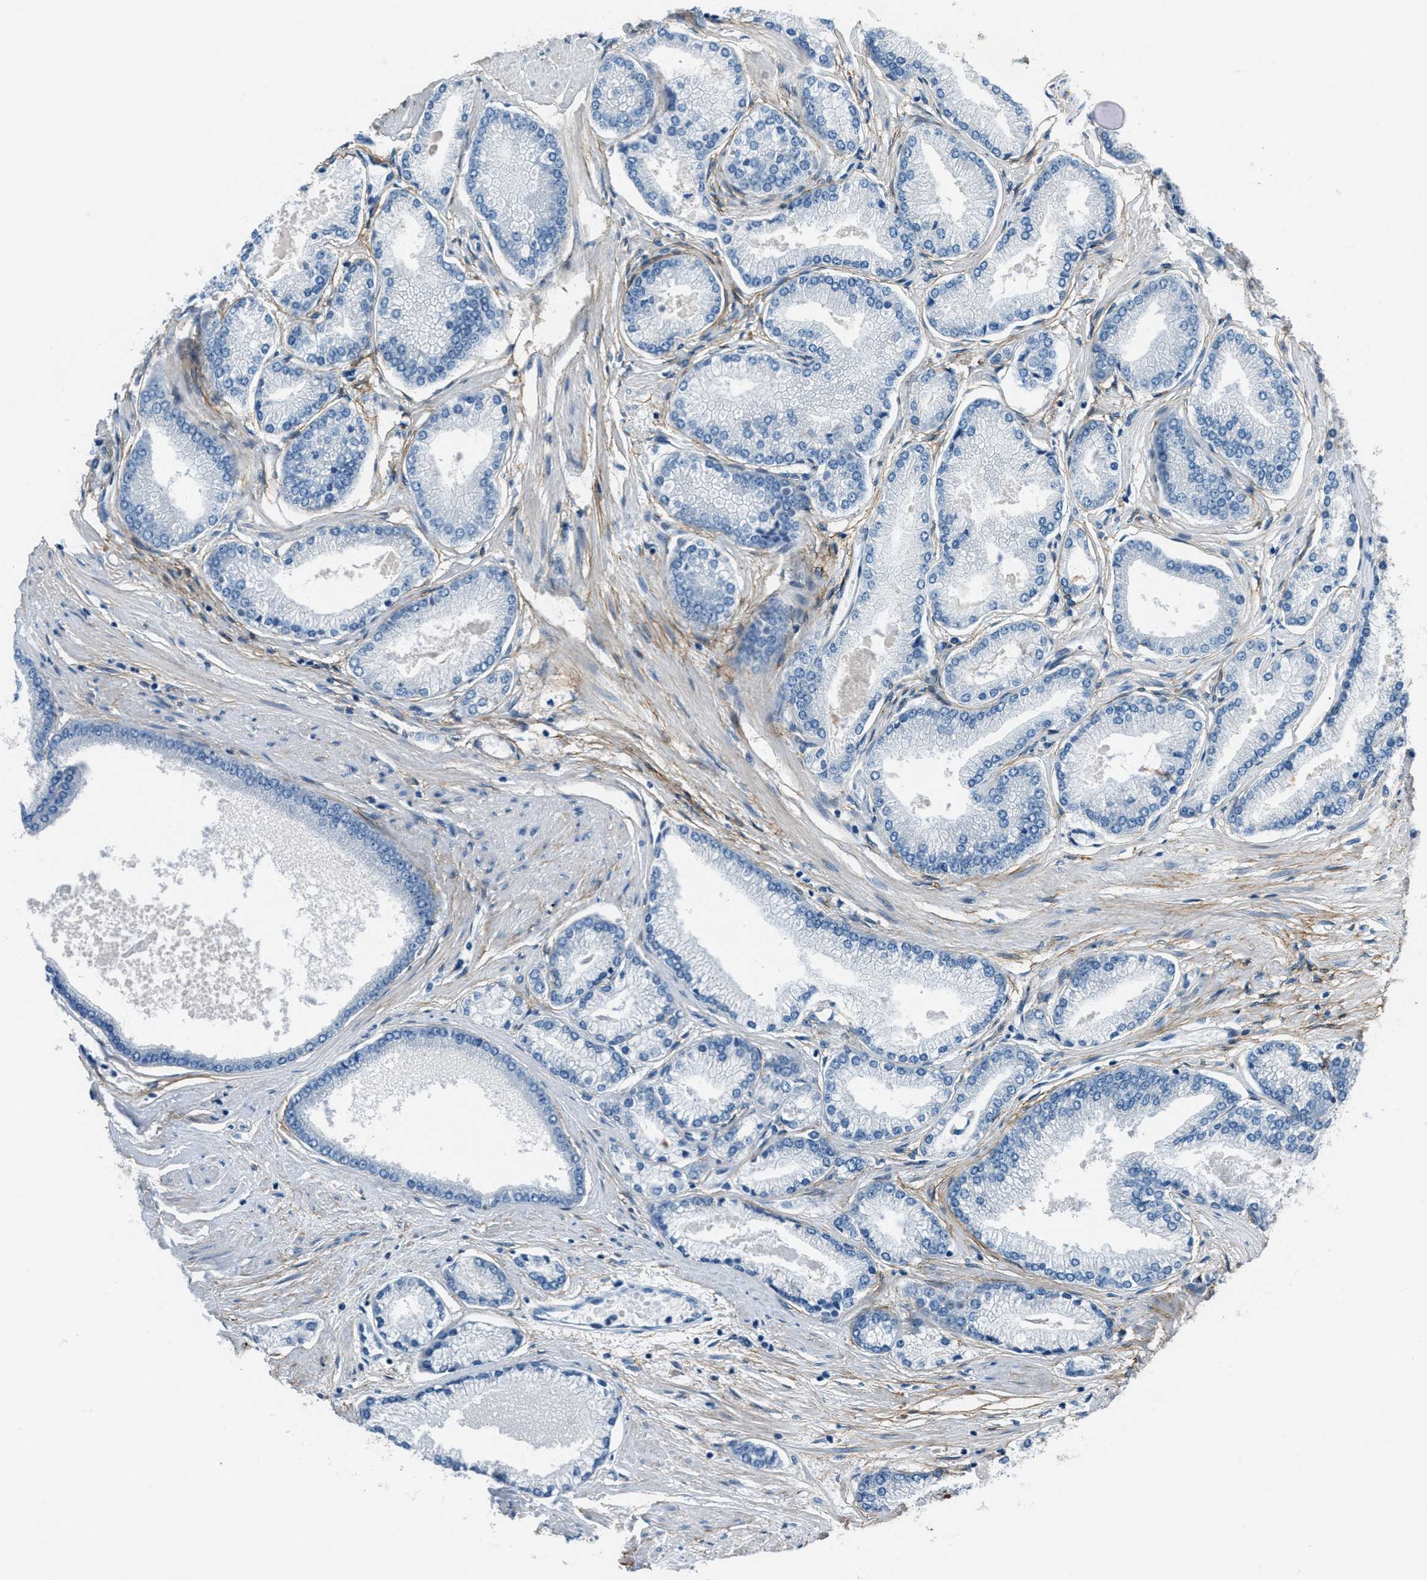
{"staining": {"intensity": "negative", "quantity": "none", "location": "none"}, "tissue": "prostate cancer", "cell_type": "Tumor cells", "image_type": "cancer", "snomed": [{"axis": "morphology", "description": "Adenocarcinoma, High grade"}, {"axis": "topography", "description": "Prostate"}], "caption": "This is an IHC photomicrograph of prostate cancer. There is no staining in tumor cells.", "gene": "FBN1", "patient": {"sex": "male", "age": 61}}